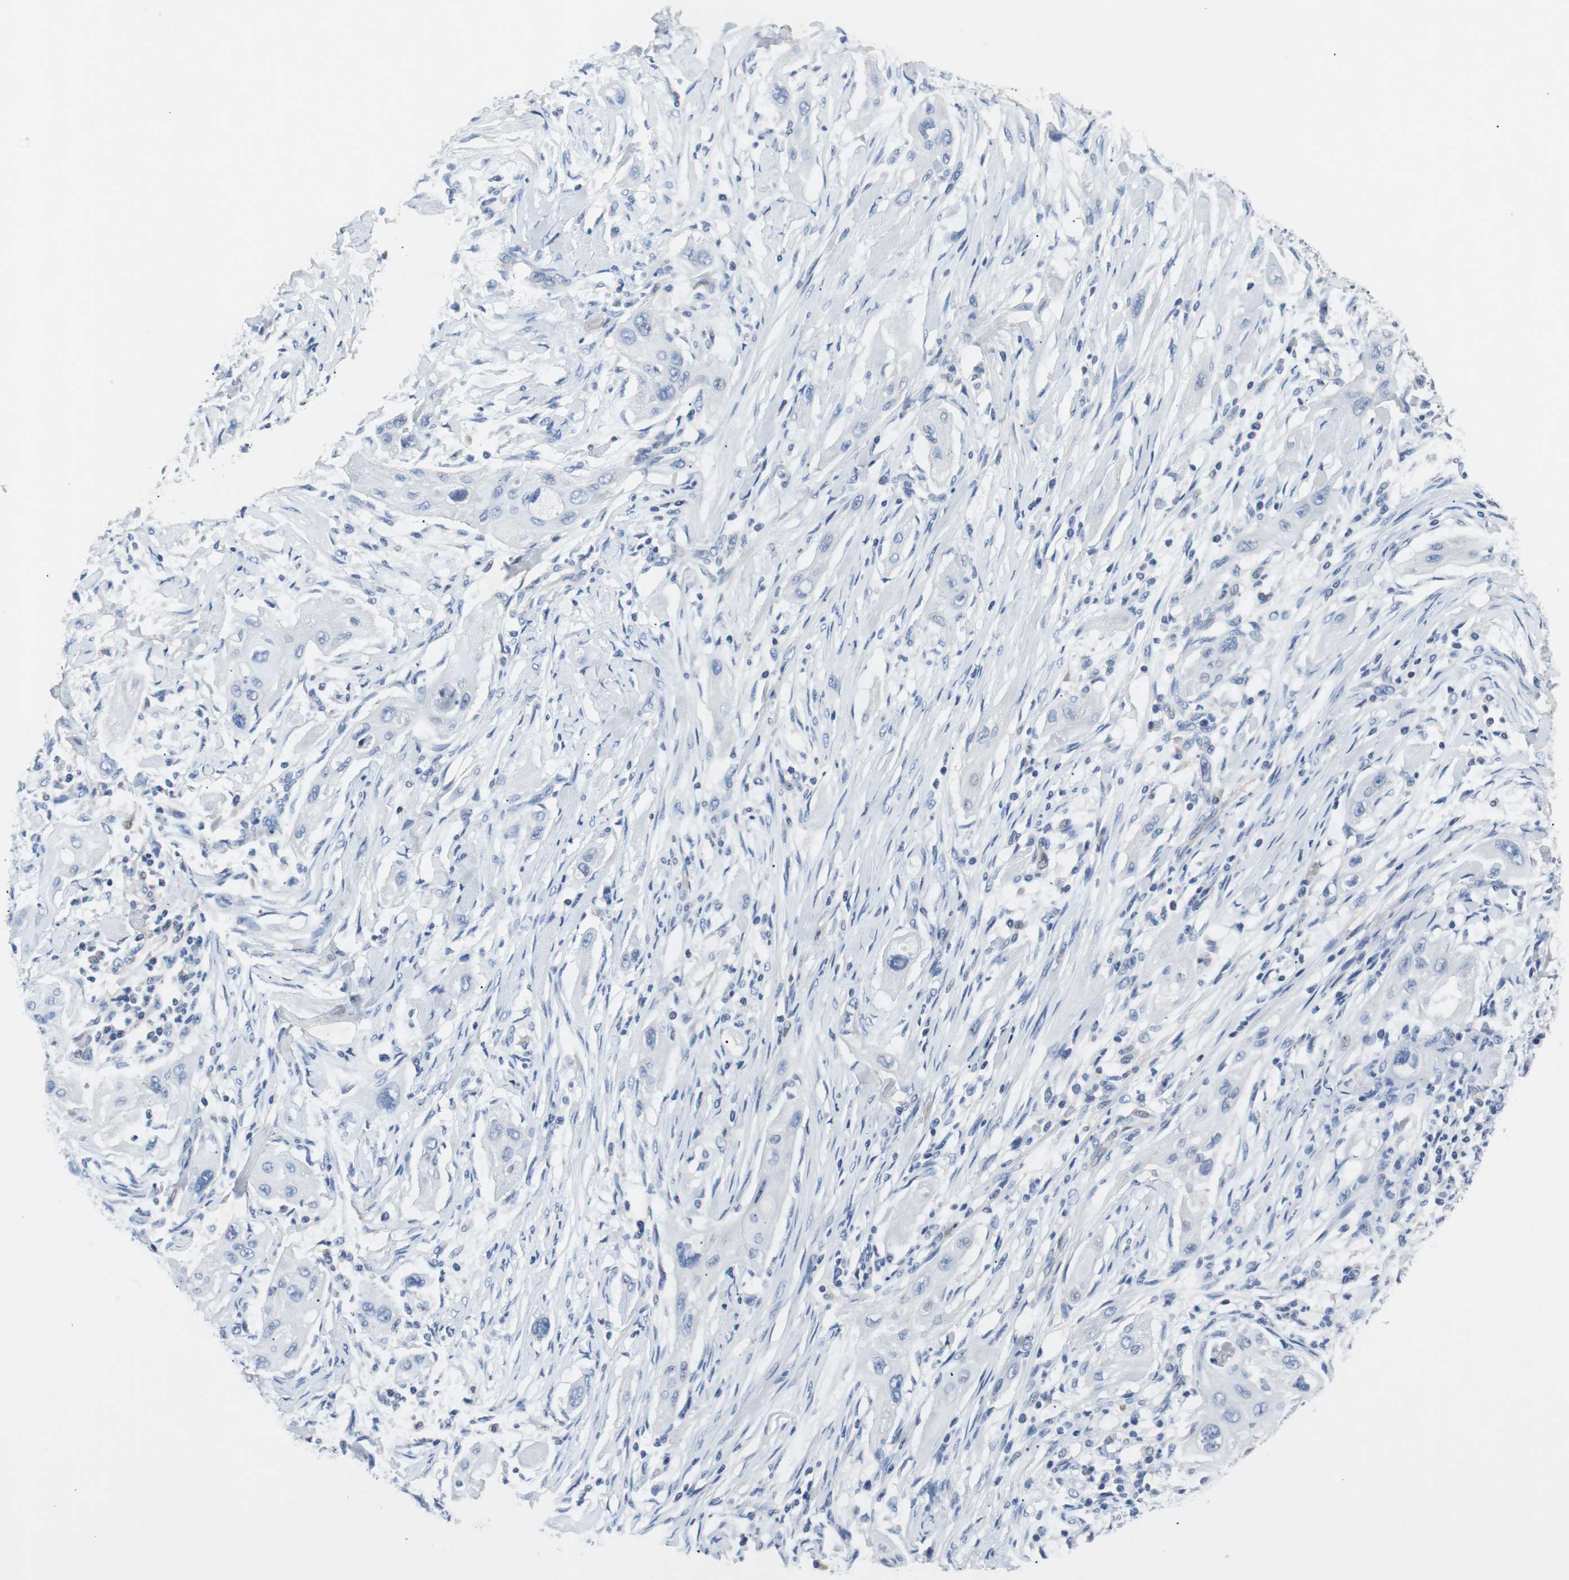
{"staining": {"intensity": "negative", "quantity": "none", "location": "none"}, "tissue": "lung cancer", "cell_type": "Tumor cells", "image_type": "cancer", "snomed": [{"axis": "morphology", "description": "Squamous cell carcinoma, NOS"}, {"axis": "topography", "description": "Lung"}], "caption": "High magnification brightfield microscopy of lung squamous cell carcinoma stained with DAB (3,3'-diaminobenzidine) (brown) and counterstained with hematoxylin (blue): tumor cells show no significant staining.", "gene": "EEF2K", "patient": {"sex": "female", "age": 47}}